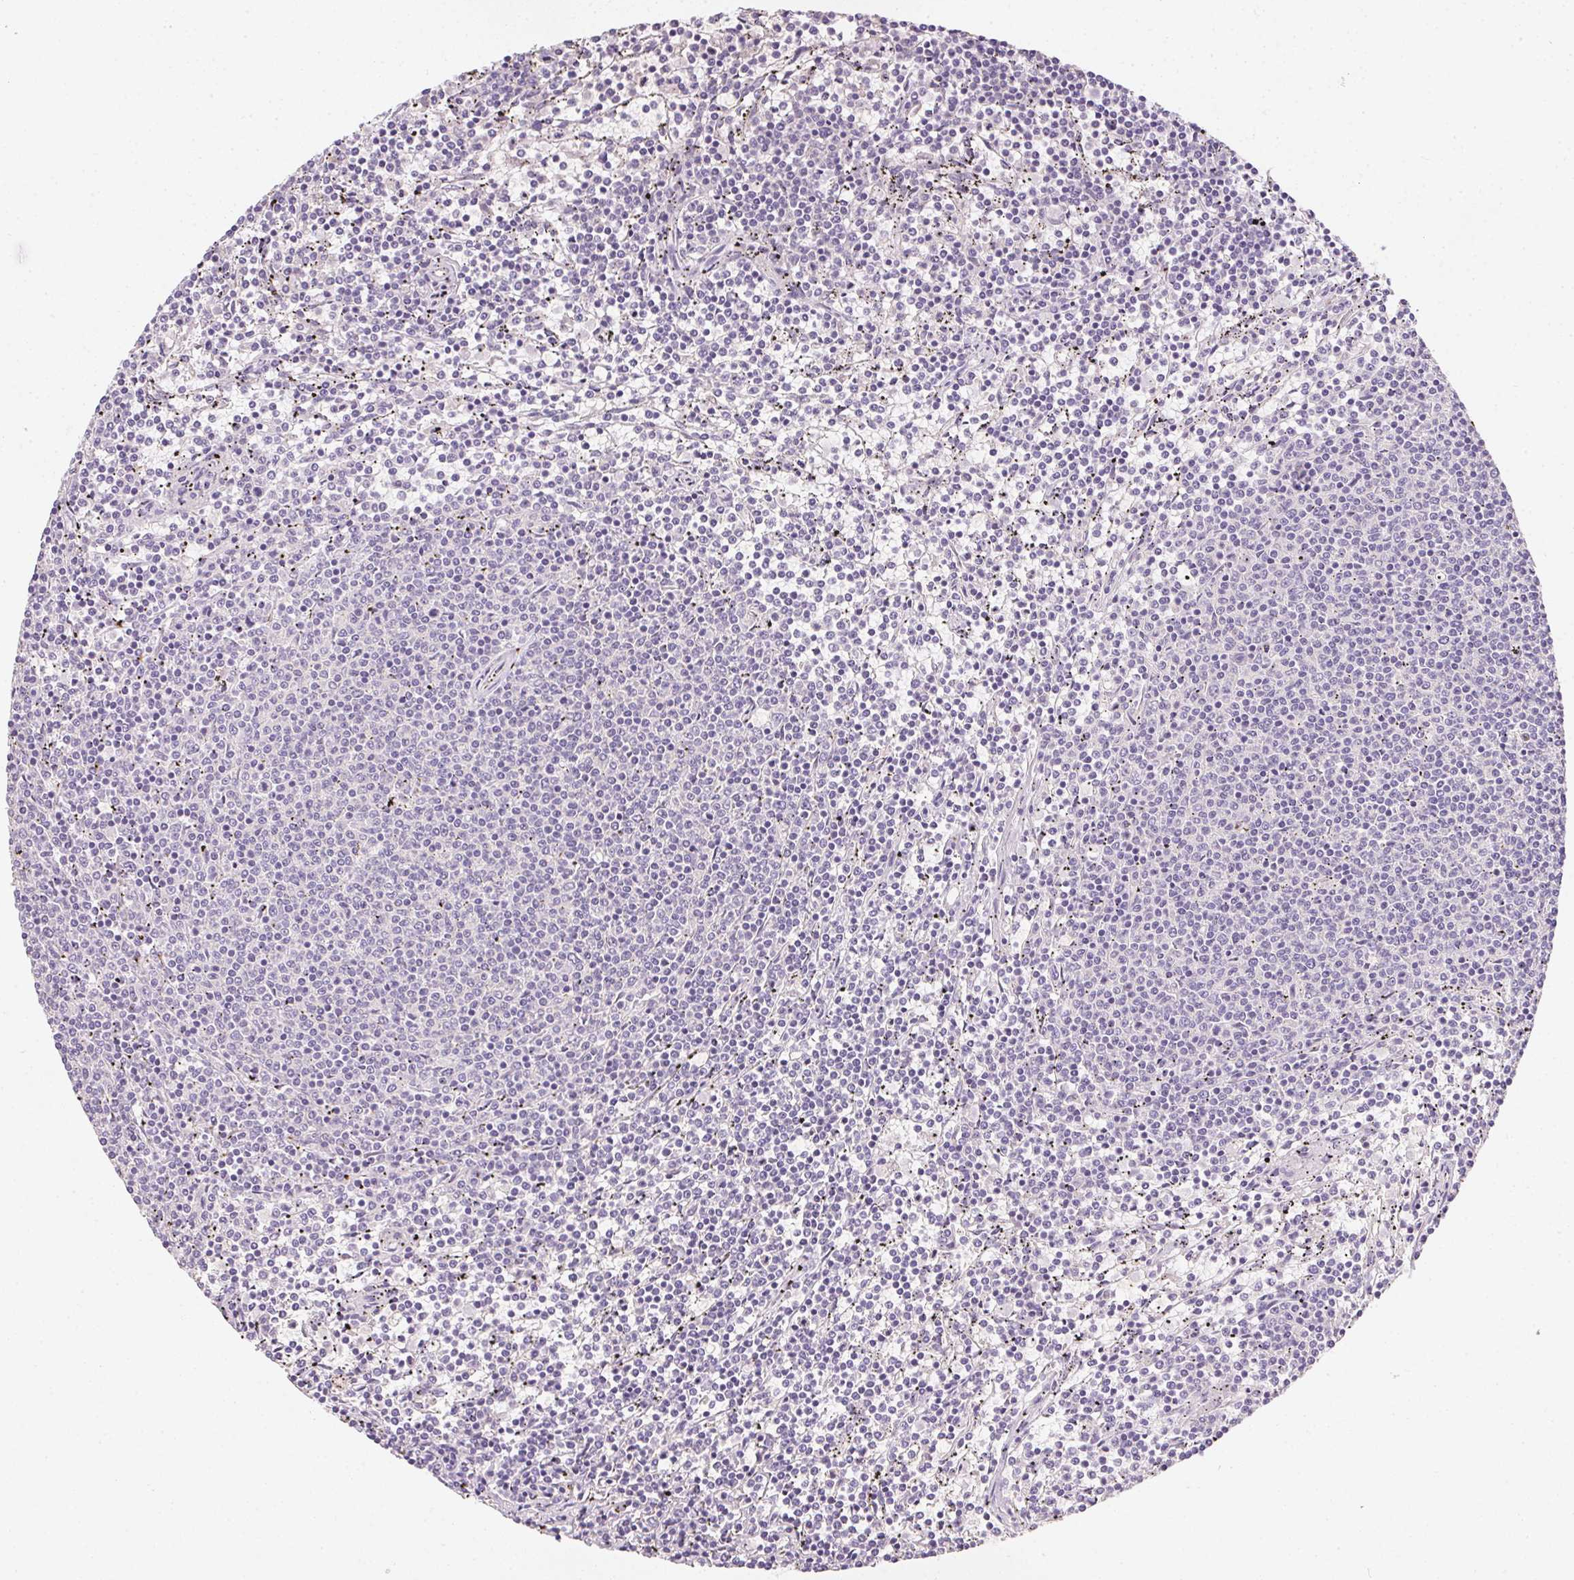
{"staining": {"intensity": "negative", "quantity": "none", "location": "none"}, "tissue": "lymphoma", "cell_type": "Tumor cells", "image_type": "cancer", "snomed": [{"axis": "morphology", "description": "Malignant lymphoma, non-Hodgkin's type, Low grade"}, {"axis": "topography", "description": "Spleen"}], "caption": "This is an immunohistochemistry photomicrograph of human malignant lymphoma, non-Hodgkin's type (low-grade). There is no staining in tumor cells.", "gene": "ZBBX", "patient": {"sex": "female", "age": 50}}